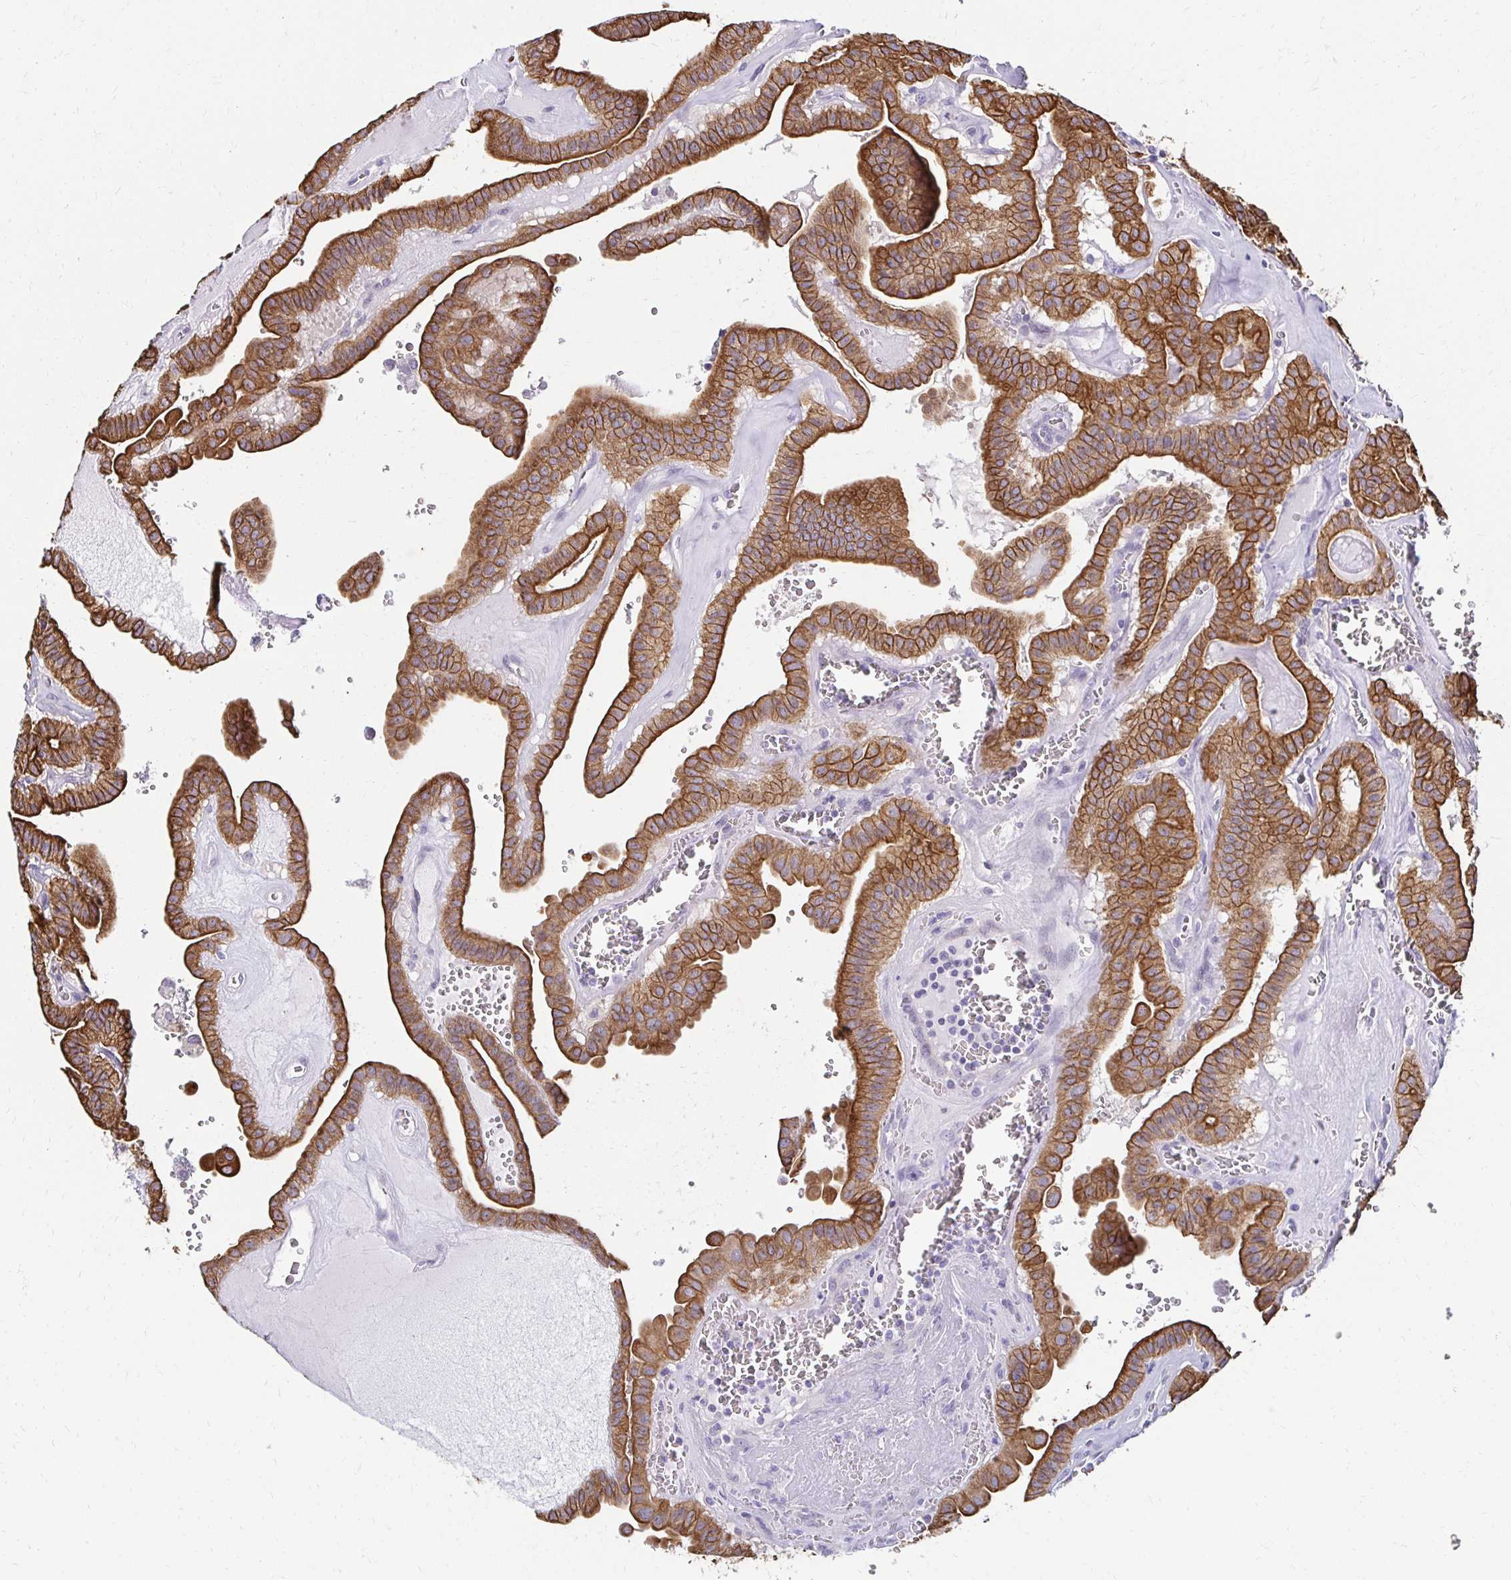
{"staining": {"intensity": "strong", "quantity": ">75%", "location": "cytoplasmic/membranous"}, "tissue": "thyroid cancer", "cell_type": "Tumor cells", "image_type": "cancer", "snomed": [{"axis": "morphology", "description": "Papillary adenocarcinoma, NOS"}, {"axis": "topography", "description": "Thyroid gland"}], "caption": "Thyroid cancer stained with DAB (3,3'-diaminobenzidine) IHC exhibits high levels of strong cytoplasmic/membranous staining in approximately >75% of tumor cells.", "gene": "C1QTNF2", "patient": {"sex": "male", "age": 52}}